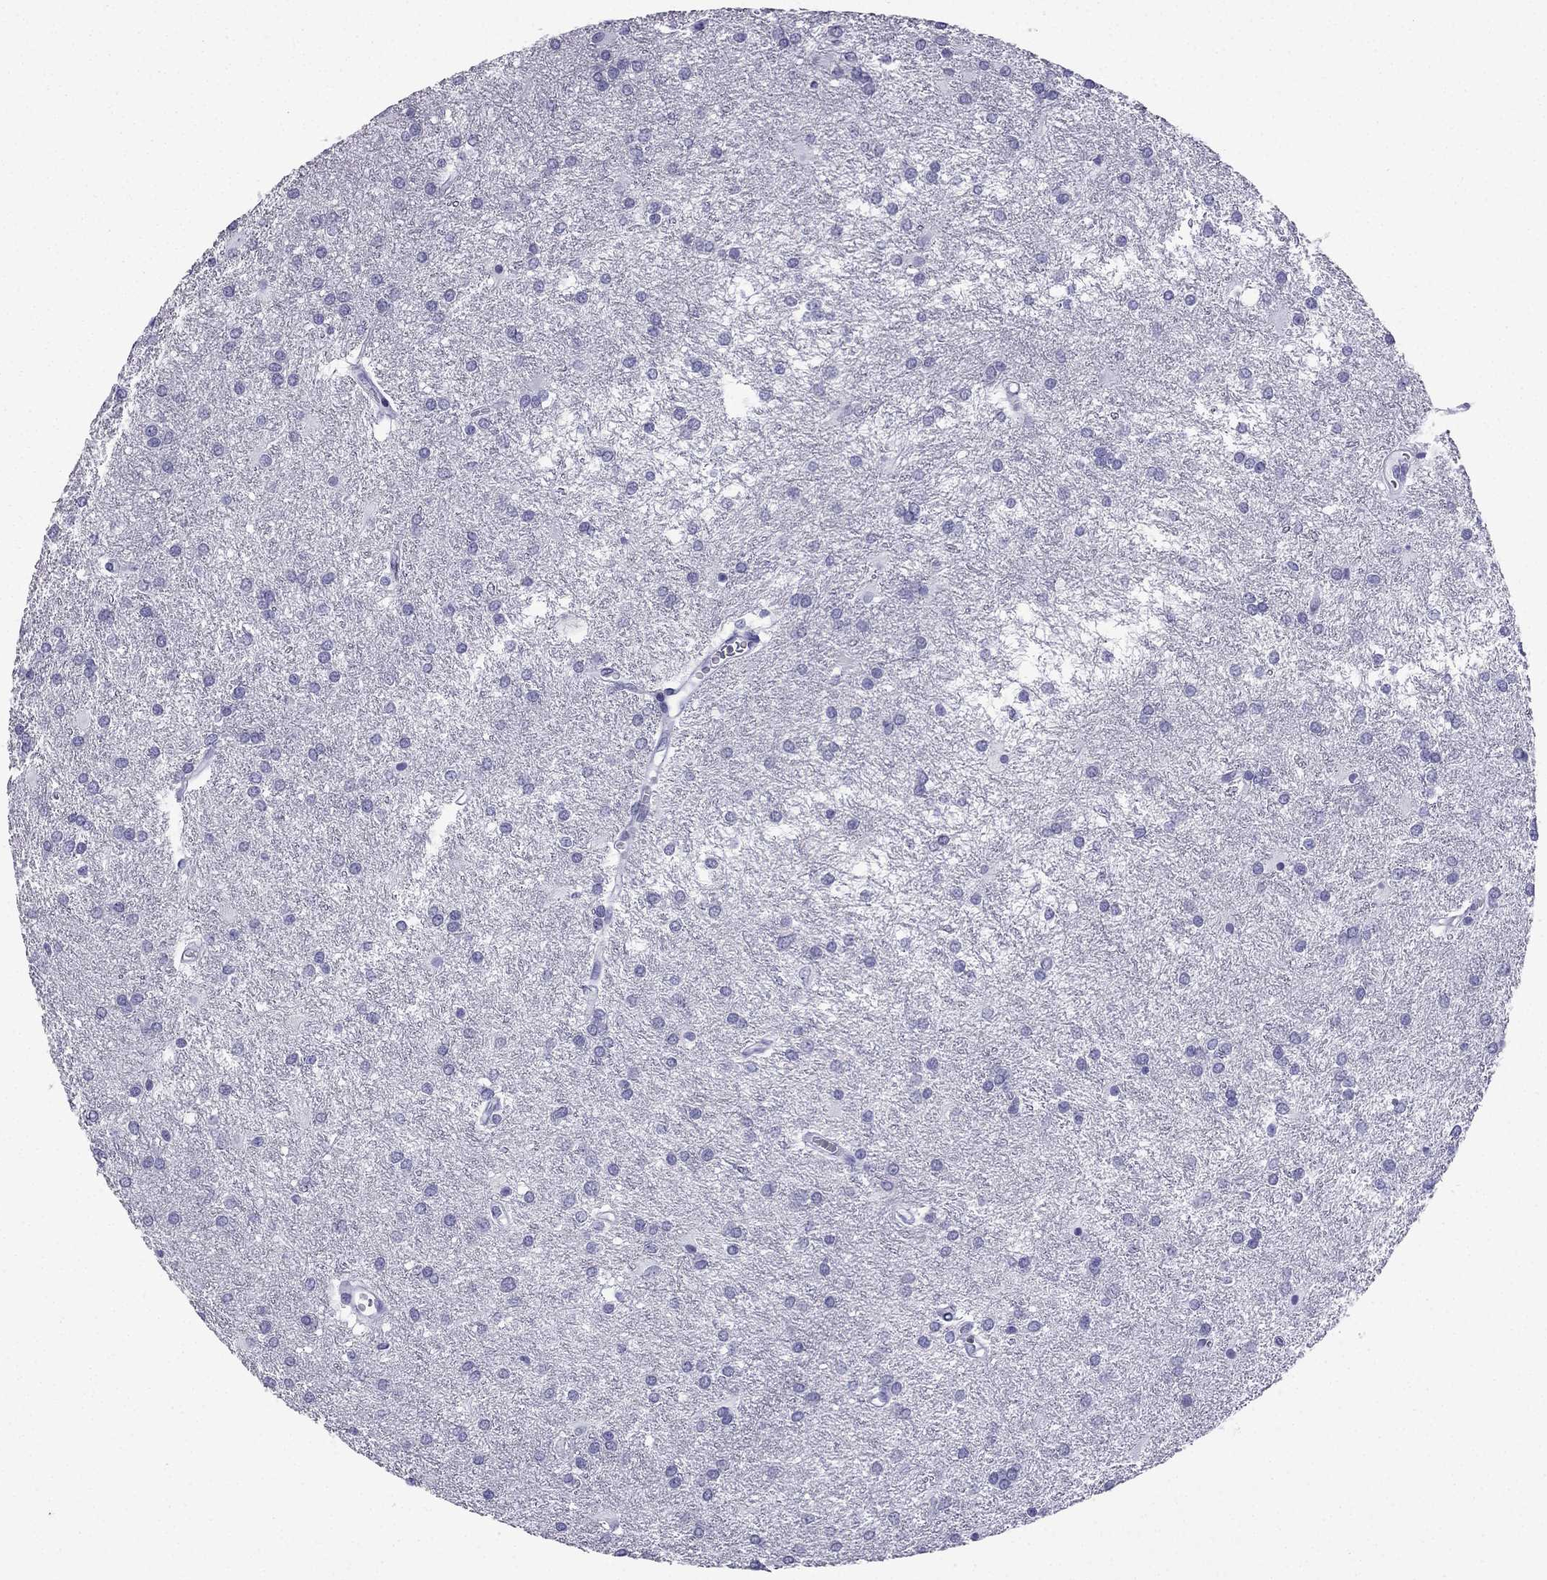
{"staining": {"intensity": "negative", "quantity": "none", "location": "none"}, "tissue": "glioma", "cell_type": "Tumor cells", "image_type": "cancer", "snomed": [{"axis": "morphology", "description": "Glioma, malignant, Low grade"}, {"axis": "topography", "description": "Brain"}], "caption": "IHC photomicrograph of neoplastic tissue: glioma stained with DAB (3,3'-diaminobenzidine) shows no significant protein positivity in tumor cells. (Immunohistochemistry (ihc), brightfield microscopy, high magnification).", "gene": "GJA8", "patient": {"sex": "female", "age": 32}}